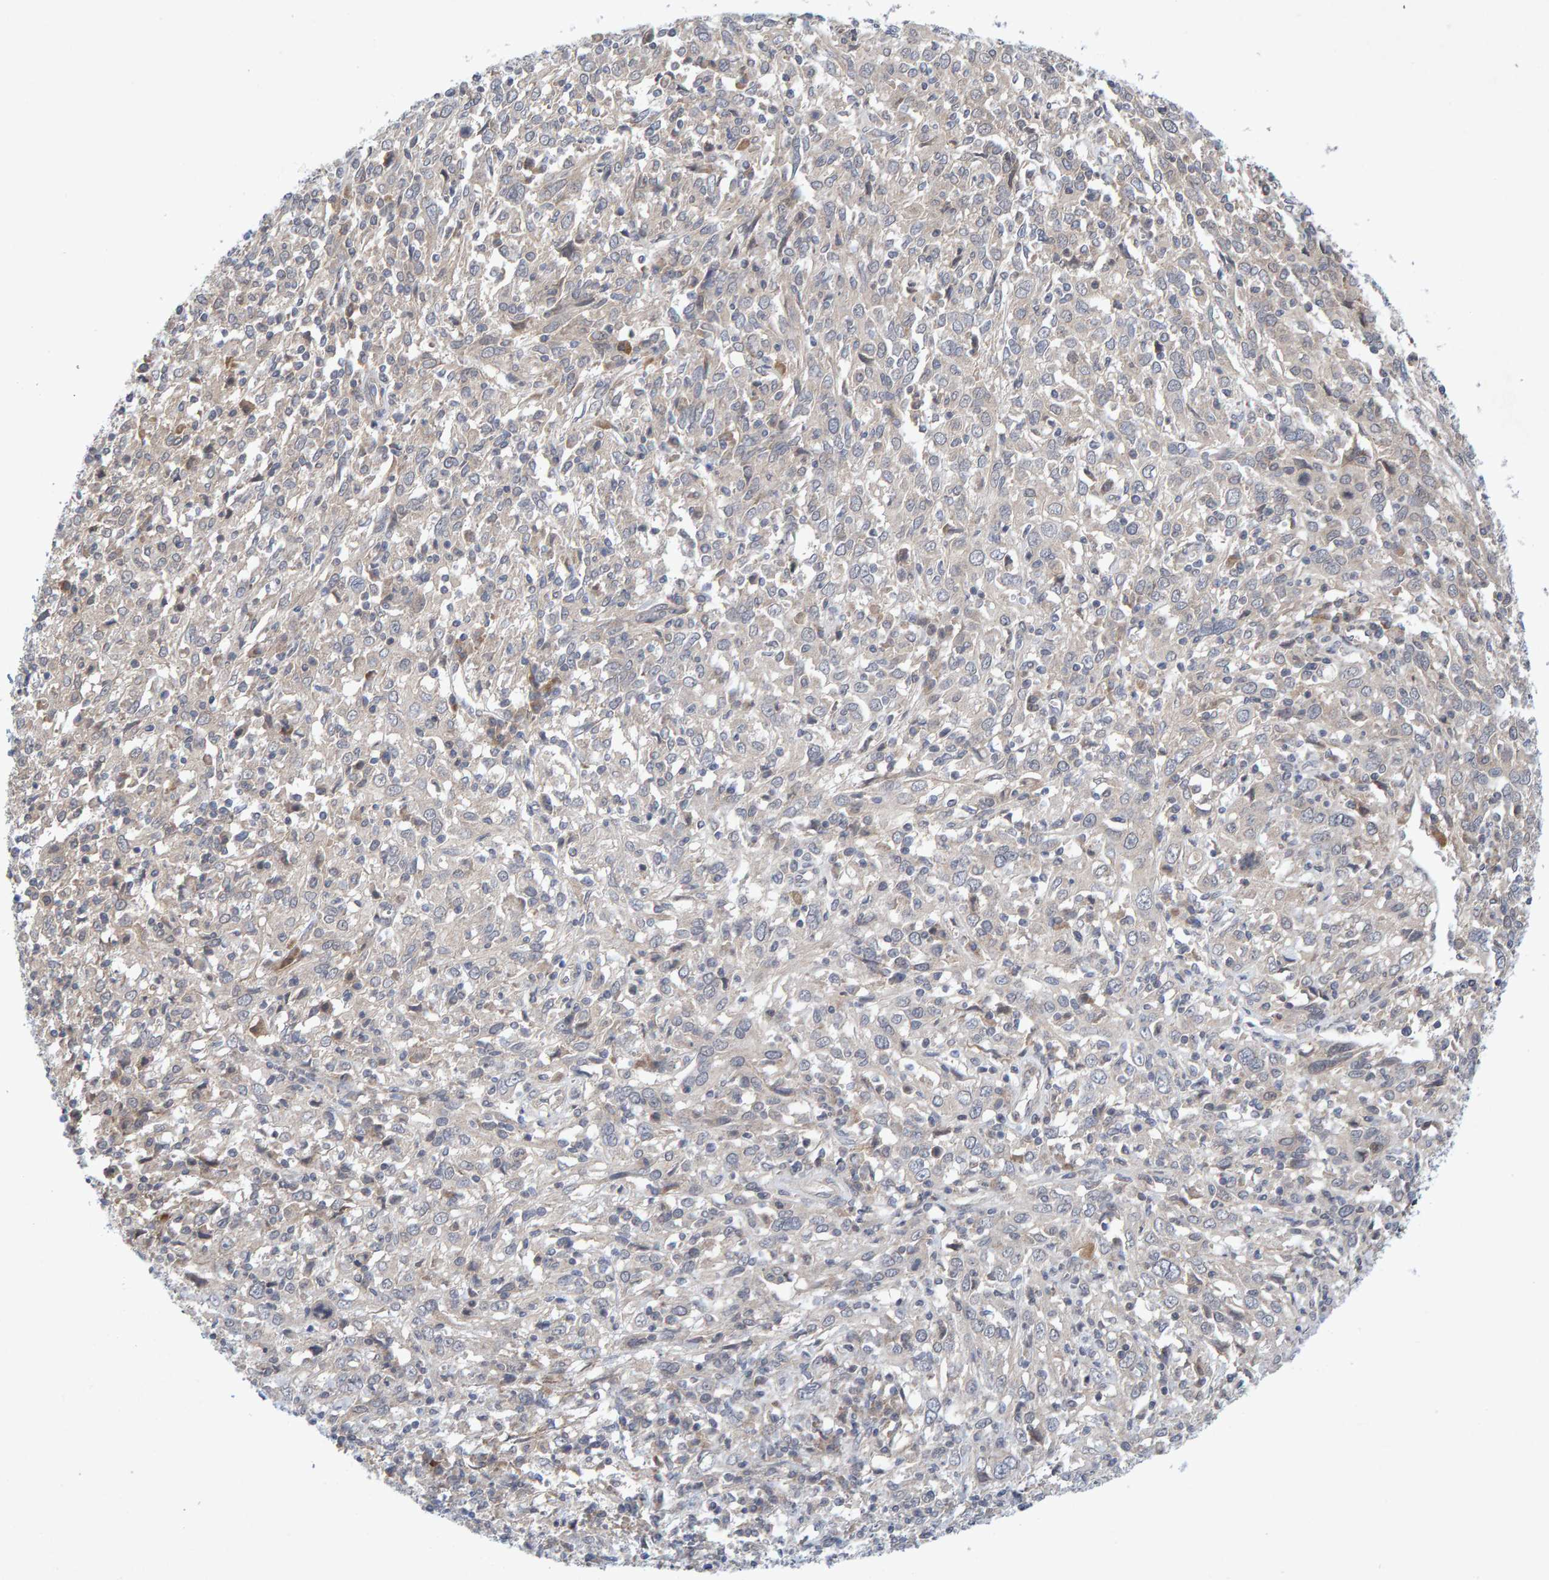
{"staining": {"intensity": "weak", "quantity": "<25%", "location": "cytoplasmic/membranous"}, "tissue": "cervical cancer", "cell_type": "Tumor cells", "image_type": "cancer", "snomed": [{"axis": "morphology", "description": "Squamous cell carcinoma, NOS"}, {"axis": "topography", "description": "Cervix"}], "caption": "This is a image of immunohistochemistry staining of cervical squamous cell carcinoma, which shows no positivity in tumor cells. The staining is performed using DAB (3,3'-diaminobenzidine) brown chromogen with nuclei counter-stained in using hematoxylin.", "gene": "CDH2", "patient": {"sex": "female", "age": 46}}